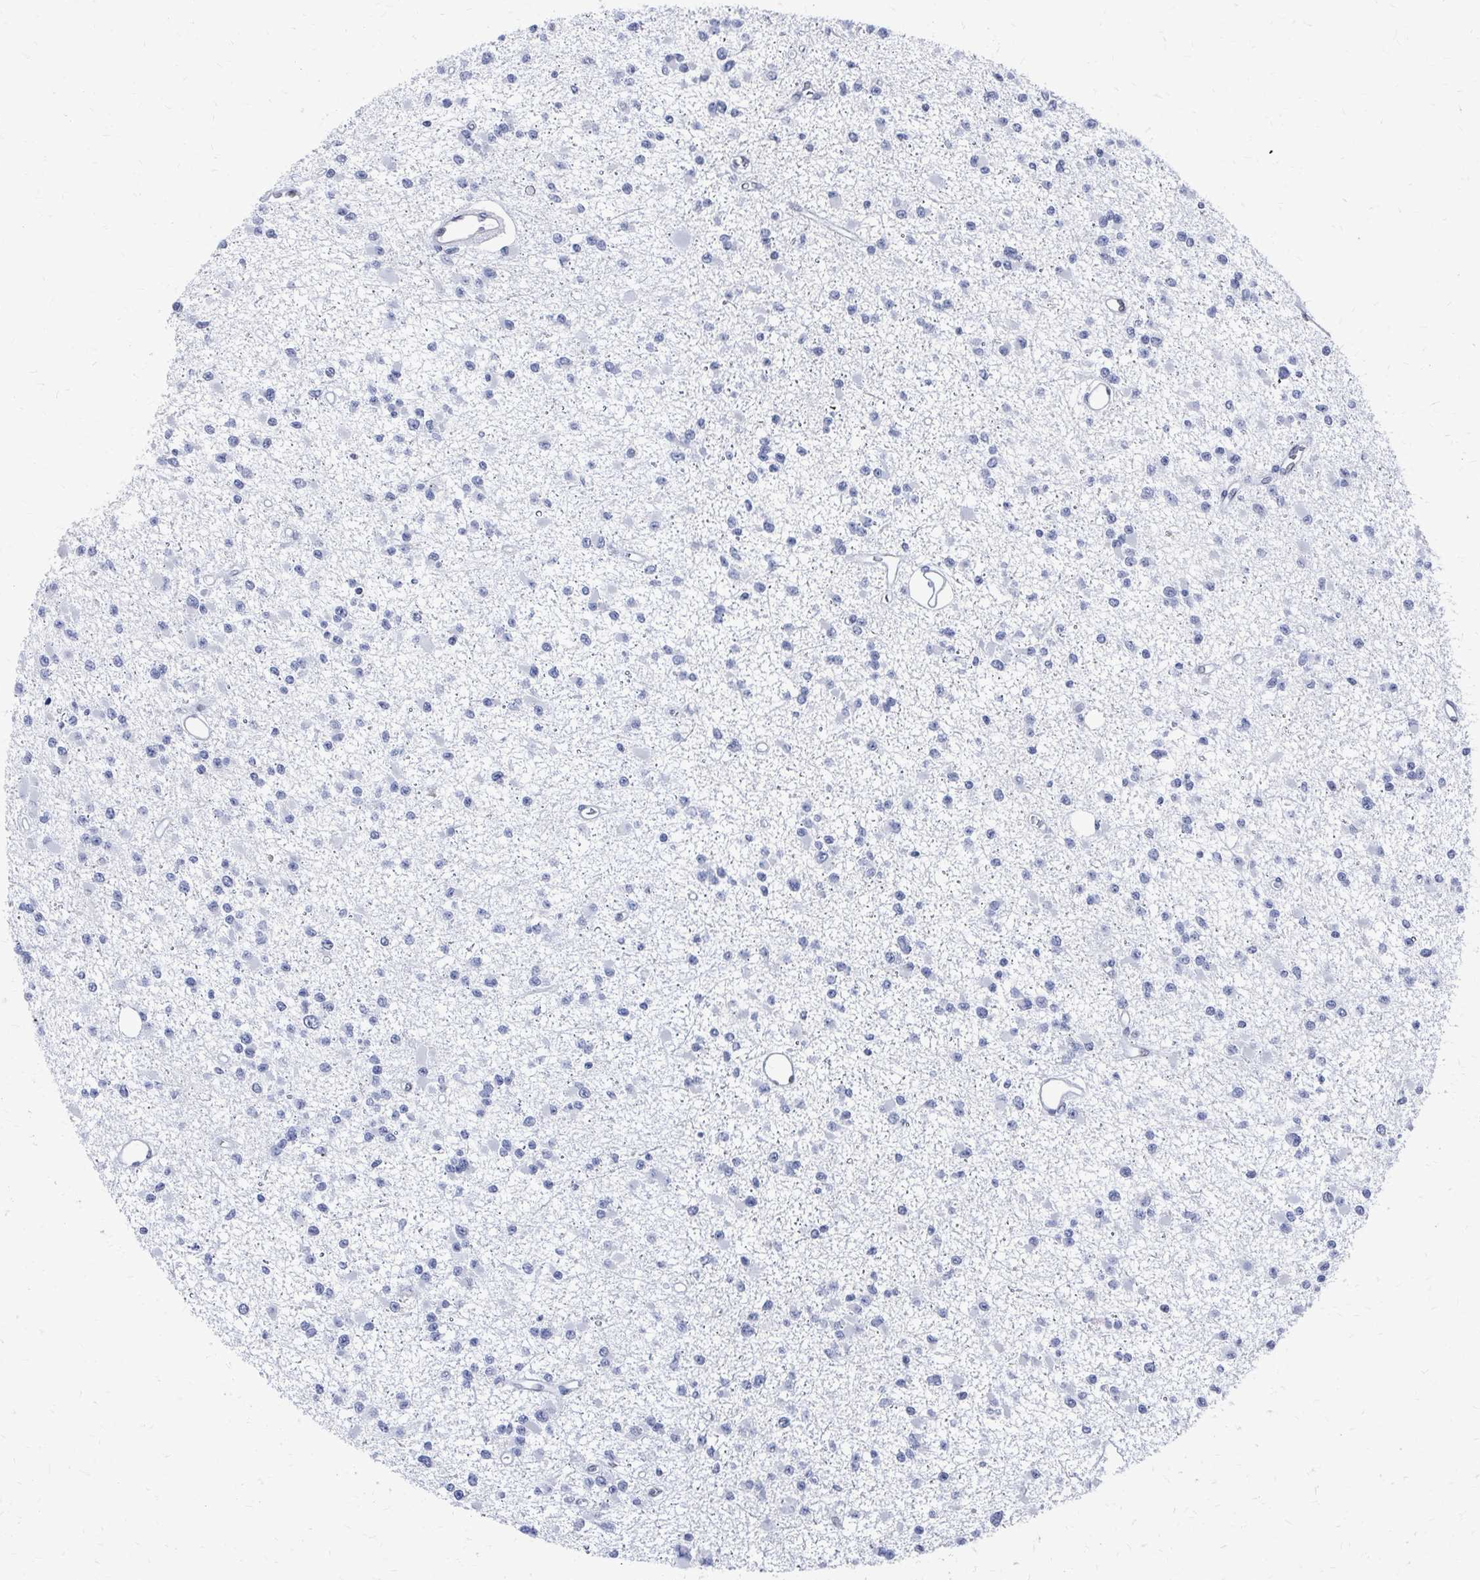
{"staining": {"intensity": "negative", "quantity": "none", "location": "none"}, "tissue": "glioma", "cell_type": "Tumor cells", "image_type": "cancer", "snomed": [{"axis": "morphology", "description": "Glioma, malignant, Low grade"}, {"axis": "topography", "description": "Brain"}], "caption": "The histopathology image demonstrates no staining of tumor cells in malignant glioma (low-grade).", "gene": "CDIN1", "patient": {"sex": "female", "age": 22}}